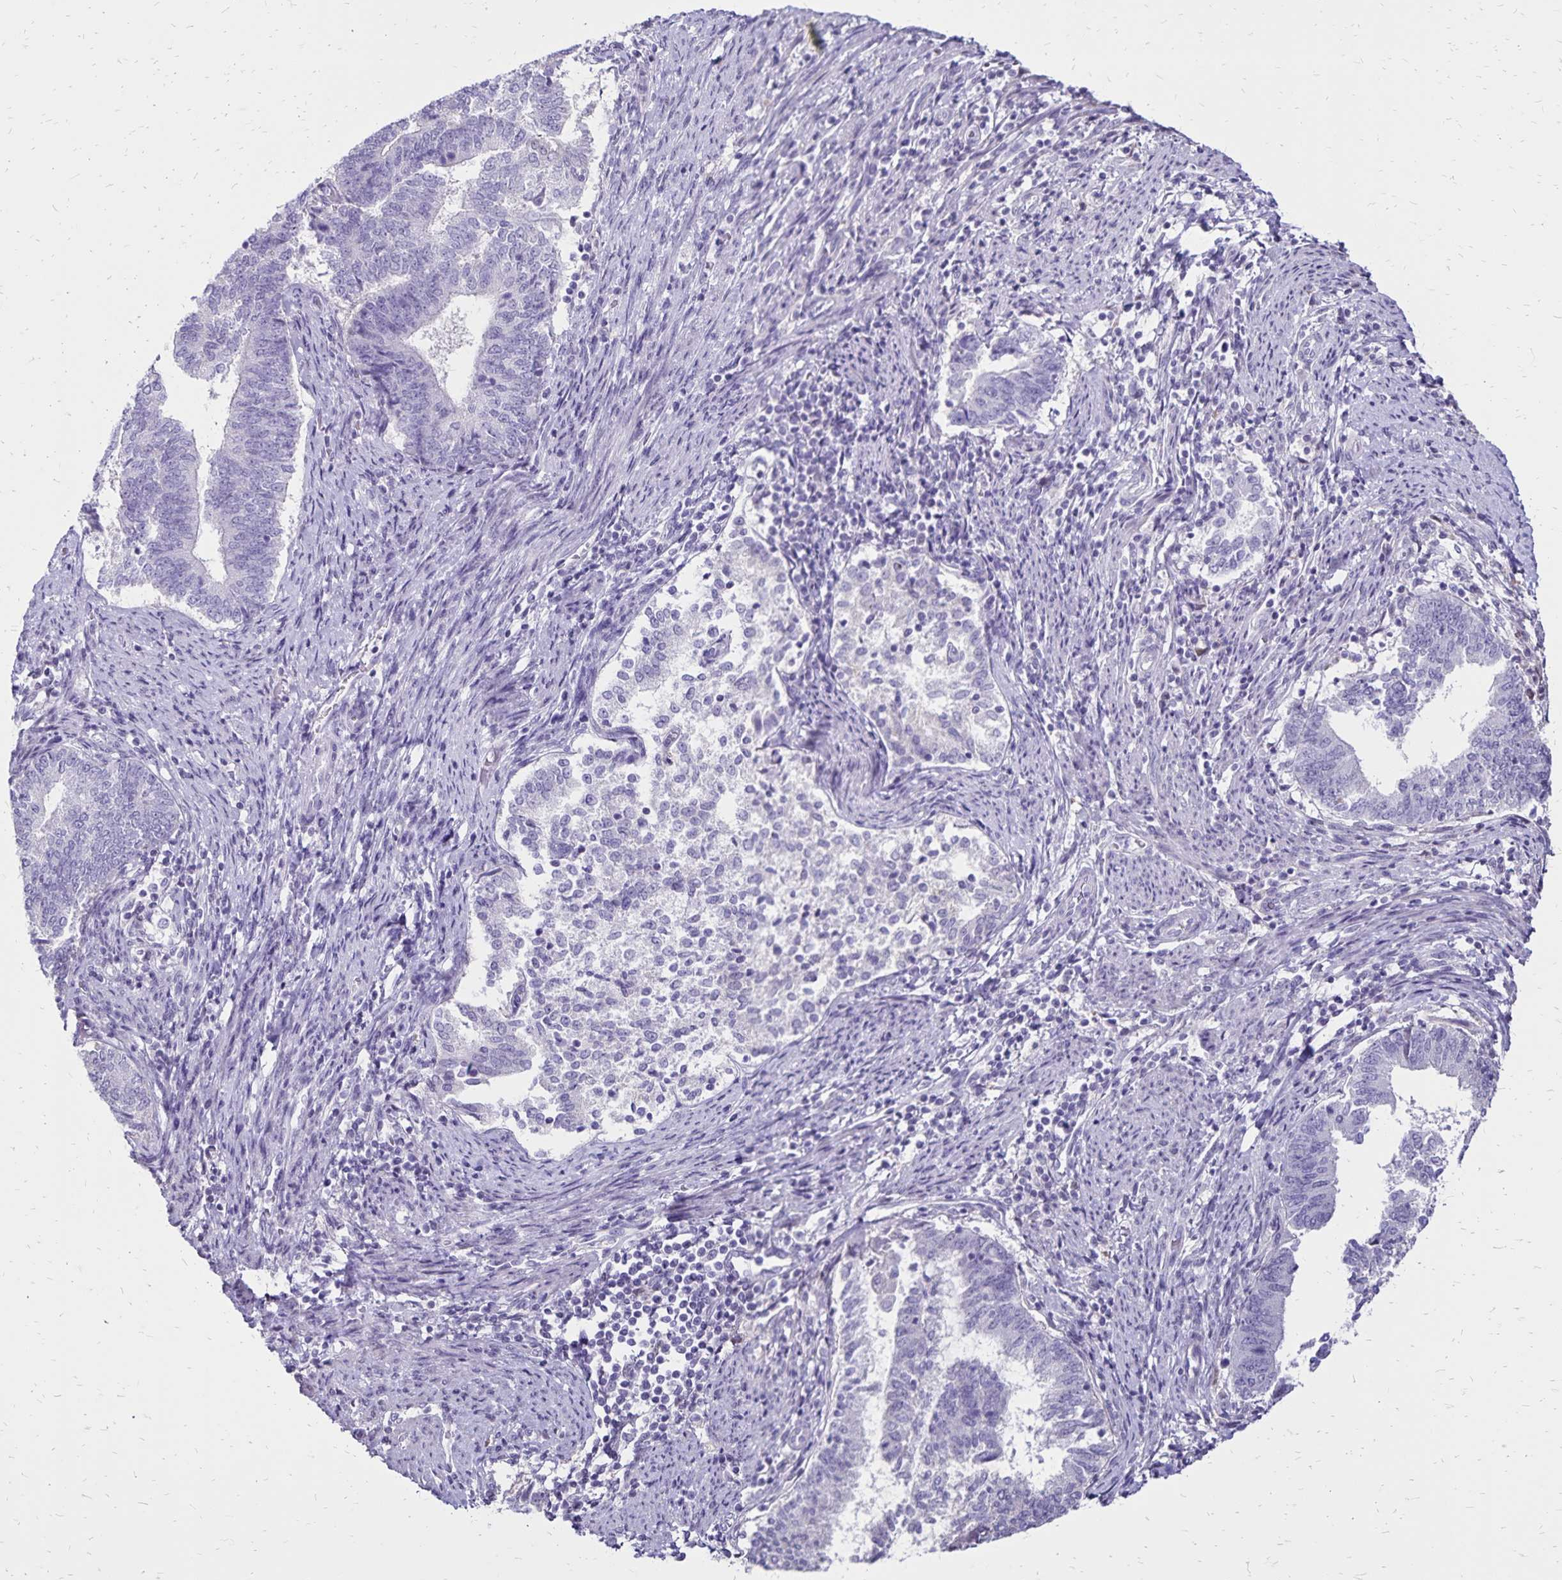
{"staining": {"intensity": "negative", "quantity": "none", "location": "none"}, "tissue": "endometrial cancer", "cell_type": "Tumor cells", "image_type": "cancer", "snomed": [{"axis": "morphology", "description": "Adenocarcinoma, NOS"}, {"axis": "topography", "description": "Endometrium"}], "caption": "Human endometrial cancer stained for a protein using immunohistochemistry exhibits no positivity in tumor cells.", "gene": "SH3GL3", "patient": {"sex": "female", "age": 65}}